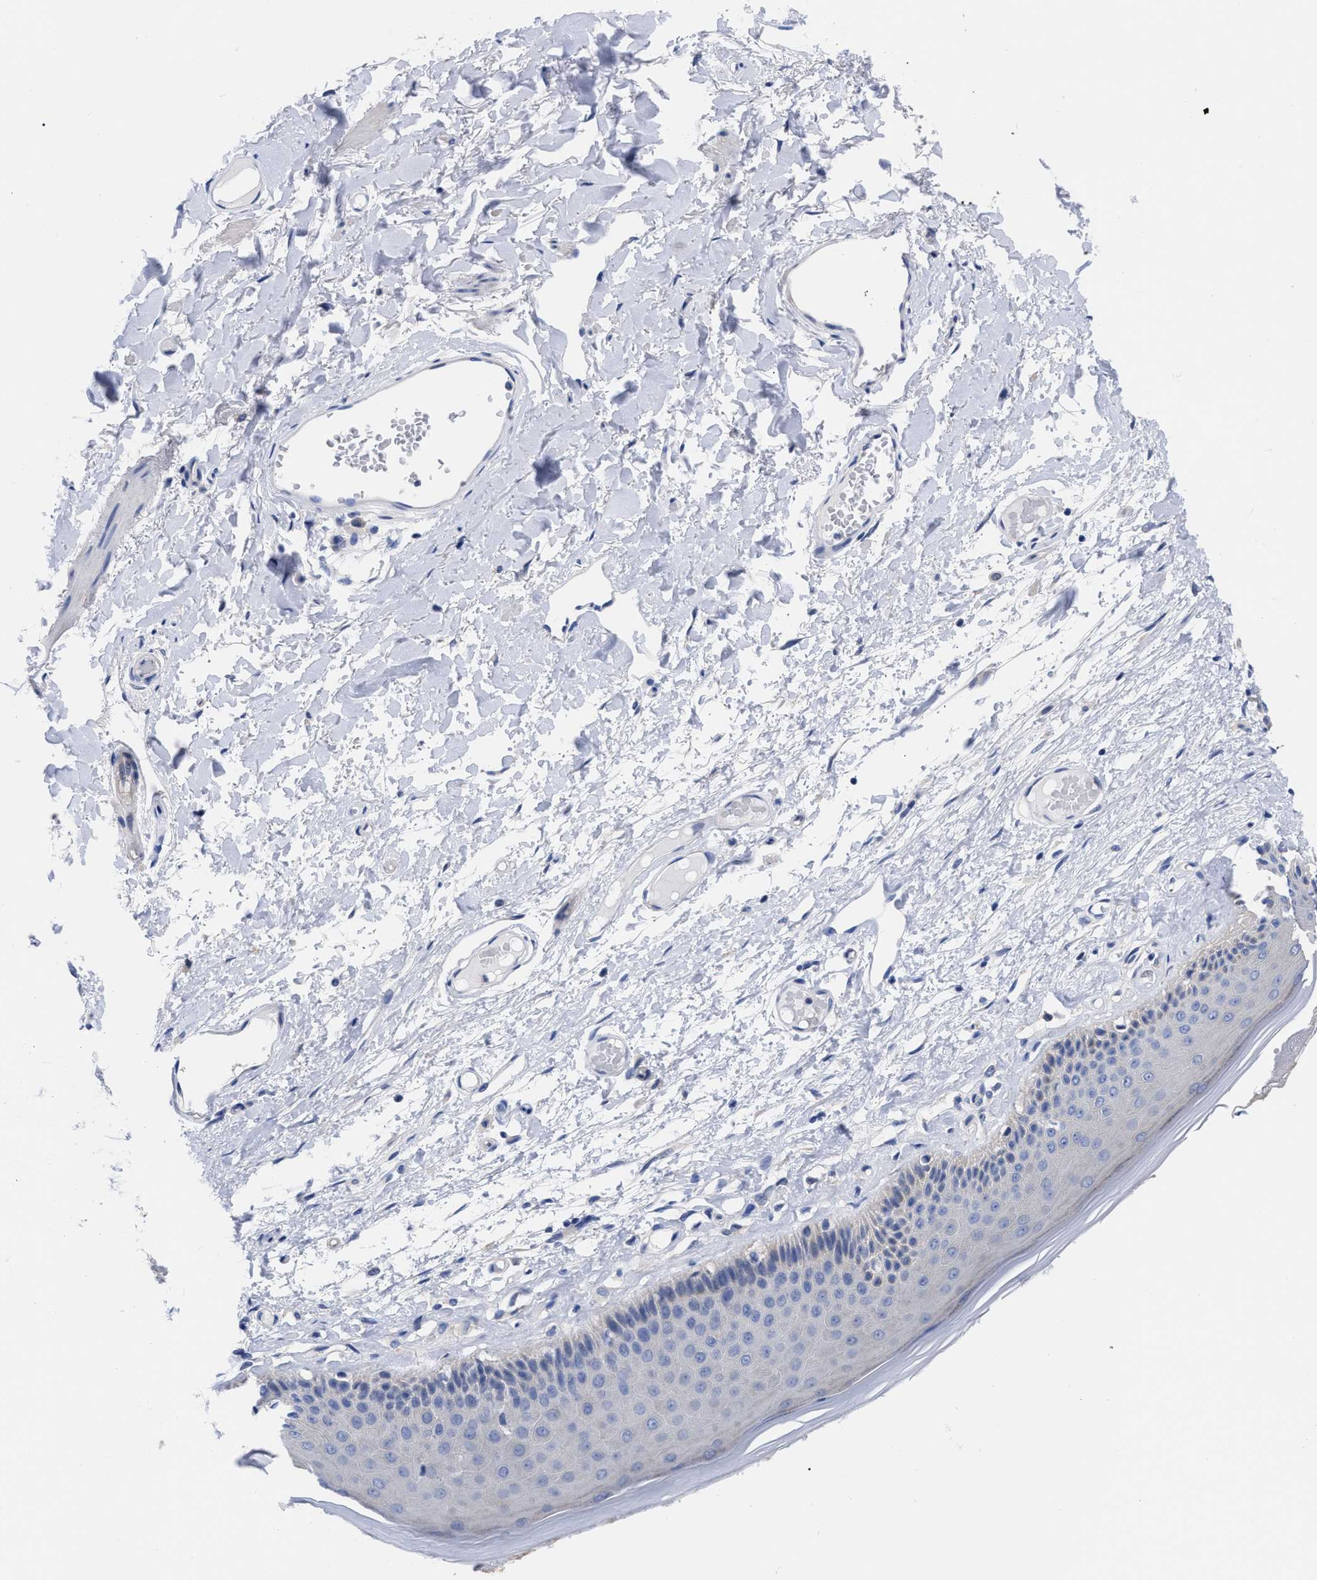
{"staining": {"intensity": "moderate", "quantity": "<25%", "location": "cytoplasmic/membranous"}, "tissue": "skin", "cell_type": "Epidermal cells", "image_type": "normal", "snomed": [{"axis": "morphology", "description": "Normal tissue, NOS"}, {"axis": "topography", "description": "Vulva"}], "caption": "Immunohistochemical staining of benign skin reveals <25% levels of moderate cytoplasmic/membranous protein expression in approximately <25% of epidermal cells.", "gene": "RBKS", "patient": {"sex": "female", "age": 73}}